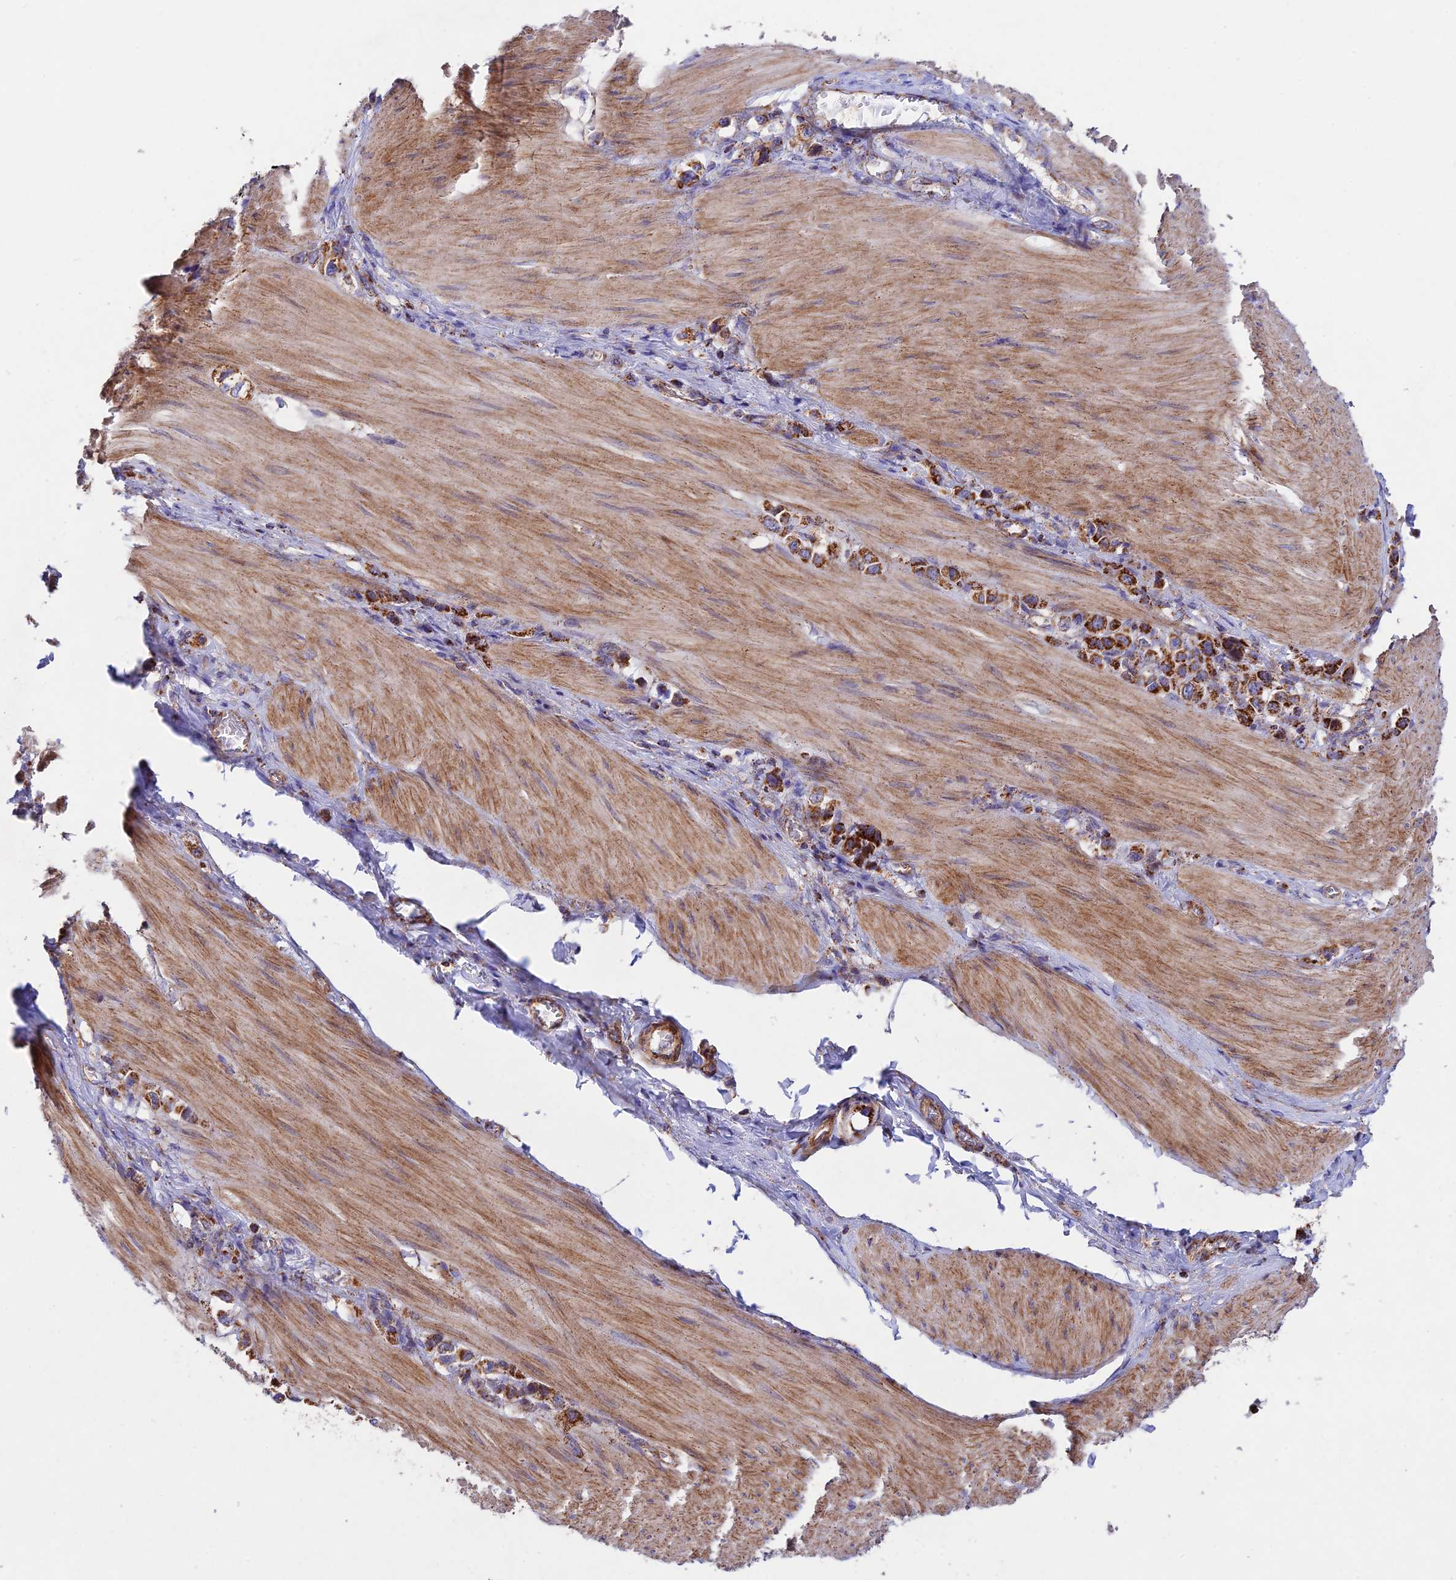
{"staining": {"intensity": "strong", "quantity": ">75%", "location": "cytoplasmic/membranous"}, "tissue": "stomach cancer", "cell_type": "Tumor cells", "image_type": "cancer", "snomed": [{"axis": "morphology", "description": "Adenocarcinoma, NOS"}, {"axis": "topography", "description": "Stomach"}], "caption": "A high-resolution photomicrograph shows IHC staining of stomach cancer, which shows strong cytoplasmic/membranous positivity in approximately >75% of tumor cells. Nuclei are stained in blue.", "gene": "KHDC3L", "patient": {"sex": "female", "age": 65}}